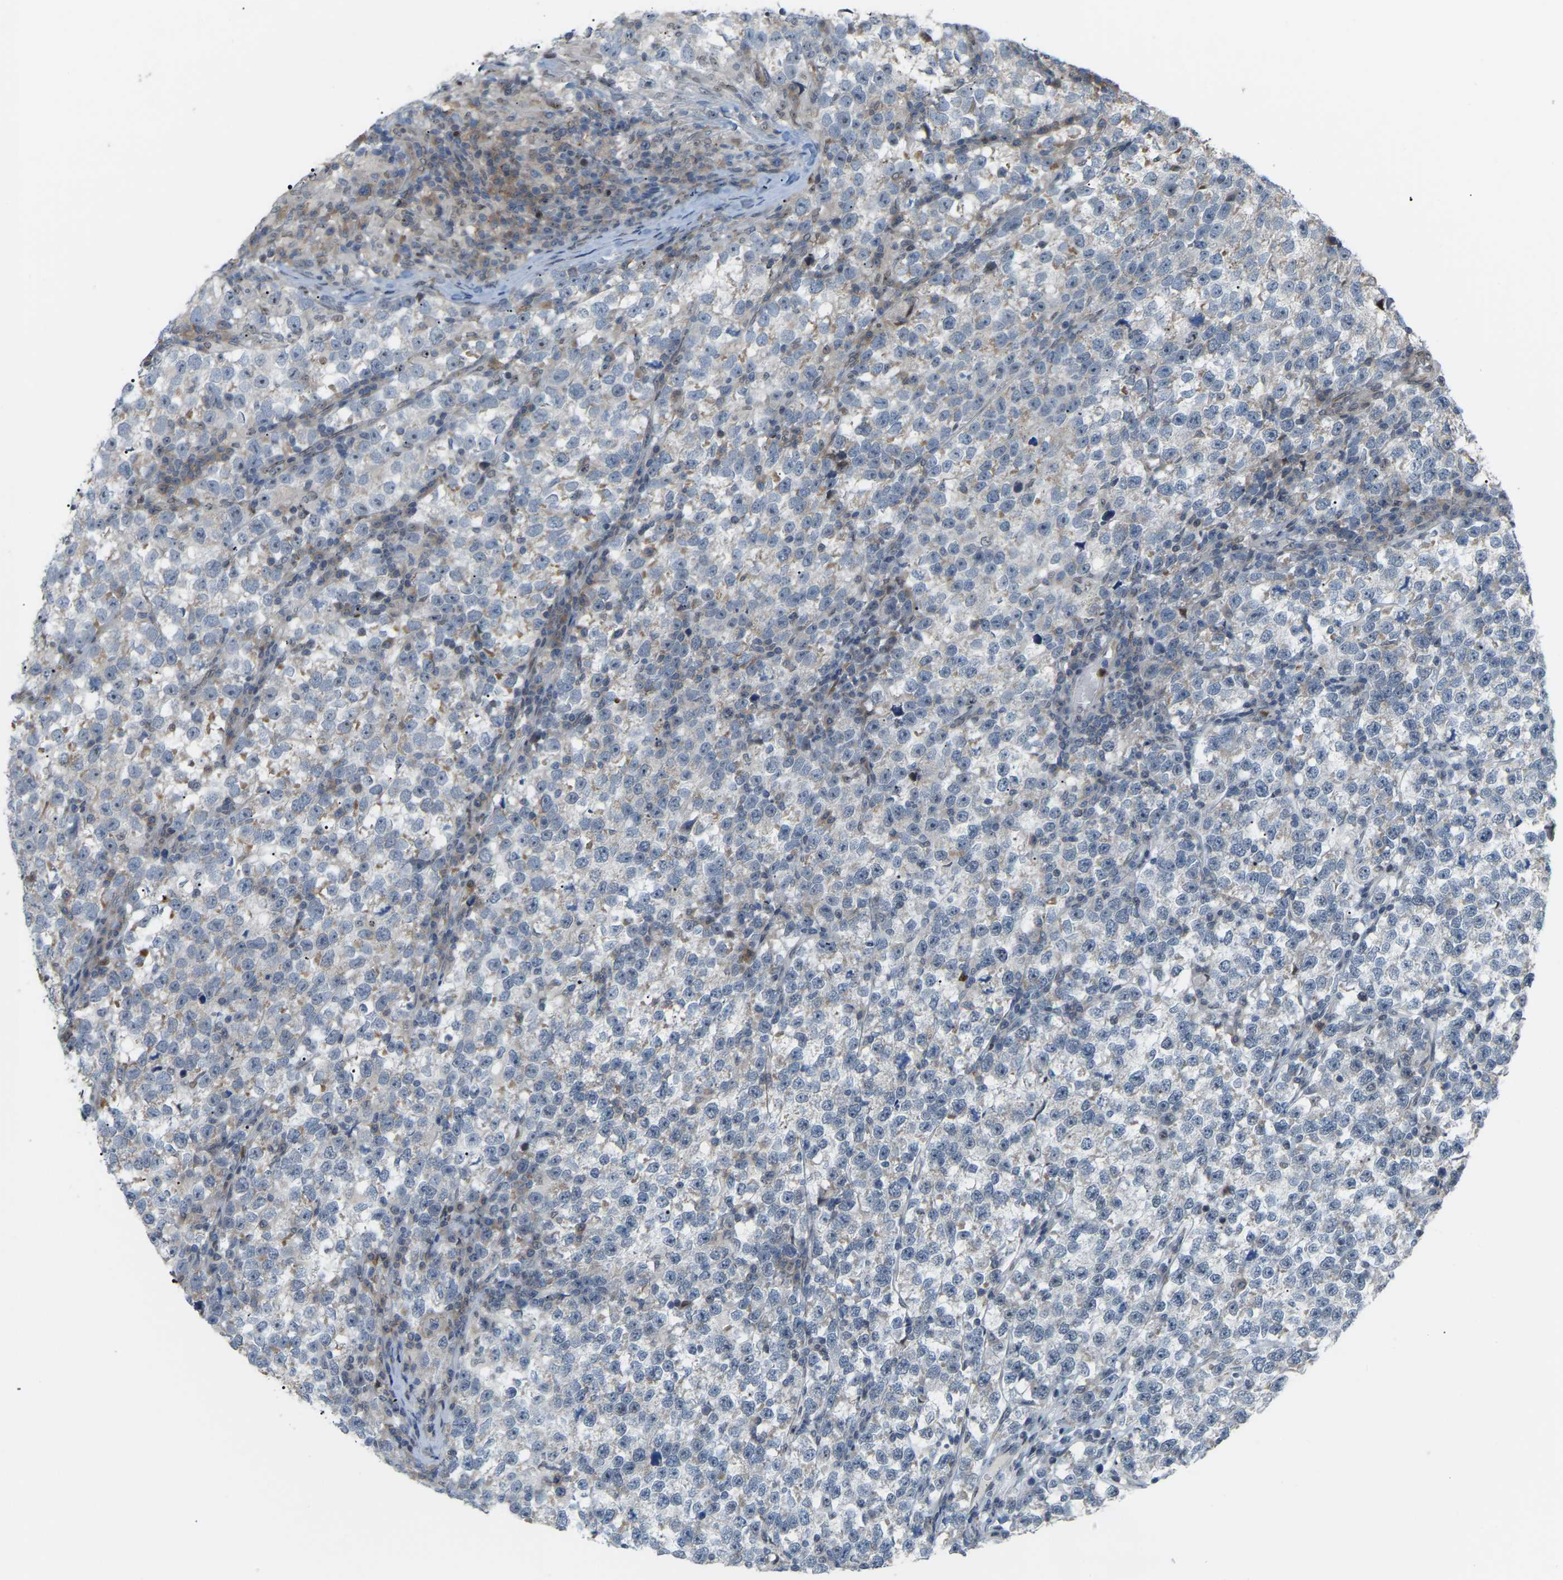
{"staining": {"intensity": "negative", "quantity": "none", "location": "none"}, "tissue": "testis cancer", "cell_type": "Tumor cells", "image_type": "cancer", "snomed": [{"axis": "morphology", "description": "Normal tissue, NOS"}, {"axis": "morphology", "description": "Seminoma, NOS"}, {"axis": "topography", "description": "Testis"}], "caption": "This photomicrograph is of testis cancer (seminoma) stained with IHC to label a protein in brown with the nuclei are counter-stained blue. There is no staining in tumor cells.", "gene": "CROT", "patient": {"sex": "male", "age": 43}}